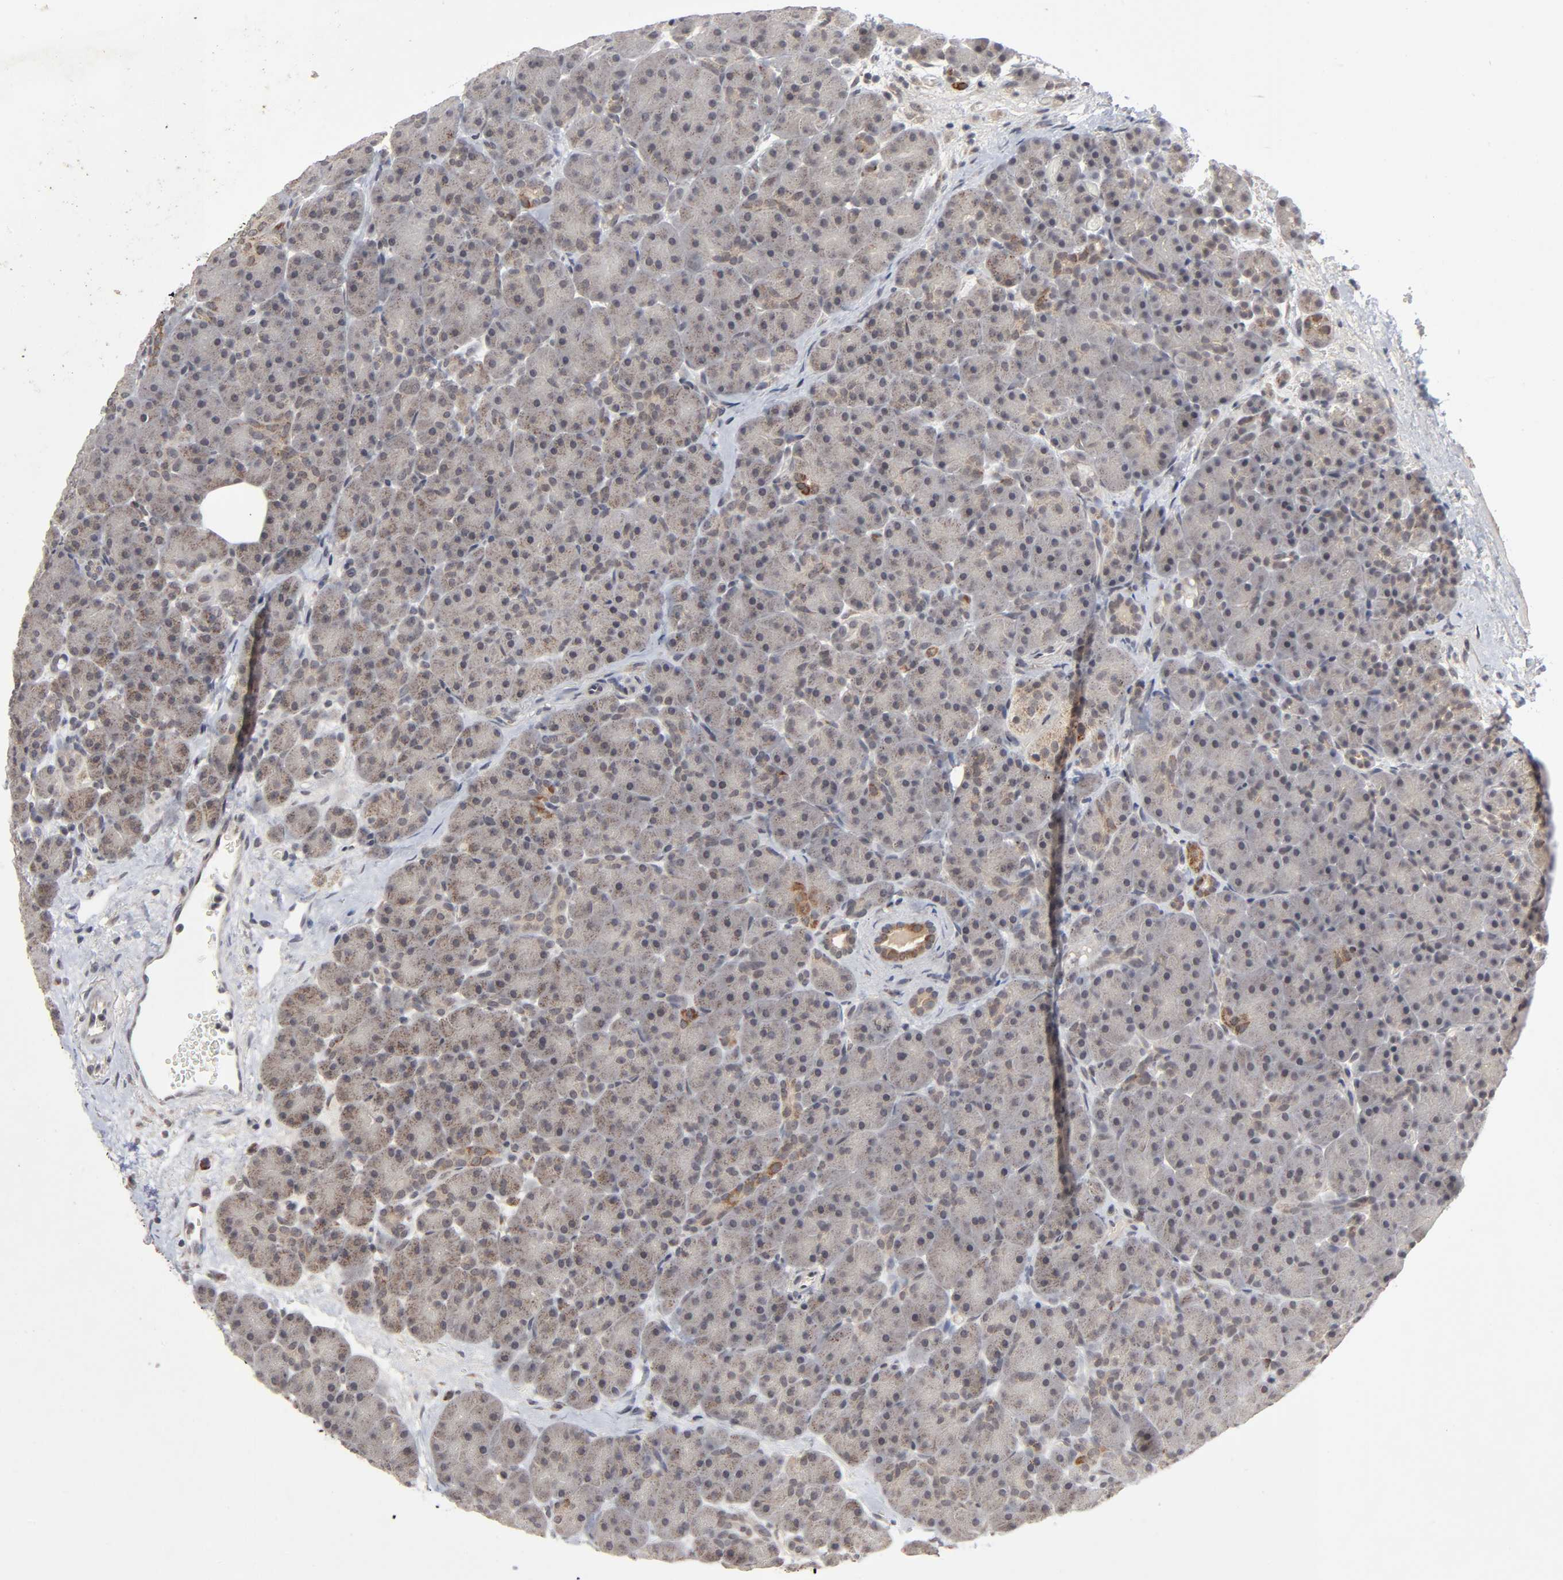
{"staining": {"intensity": "weak", "quantity": "25%-75%", "location": "cytoplasmic/membranous"}, "tissue": "pancreas", "cell_type": "Exocrine glandular cells", "image_type": "normal", "snomed": [{"axis": "morphology", "description": "Normal tissue, NOS"}, {"axis": "topography", "description": "Pancreas"}], "caption": "IHC image of benign pancreas: human pancreas stained using immunohistochemistry reveals low levels of weak protein expression localized specifically in the cytoplasmic/membranous of exocrine glandular cells, appearing as a cytoplasmic/membranous brown color.", "gene": "AUH", "patient": {"sex": "male", "age": 66}}